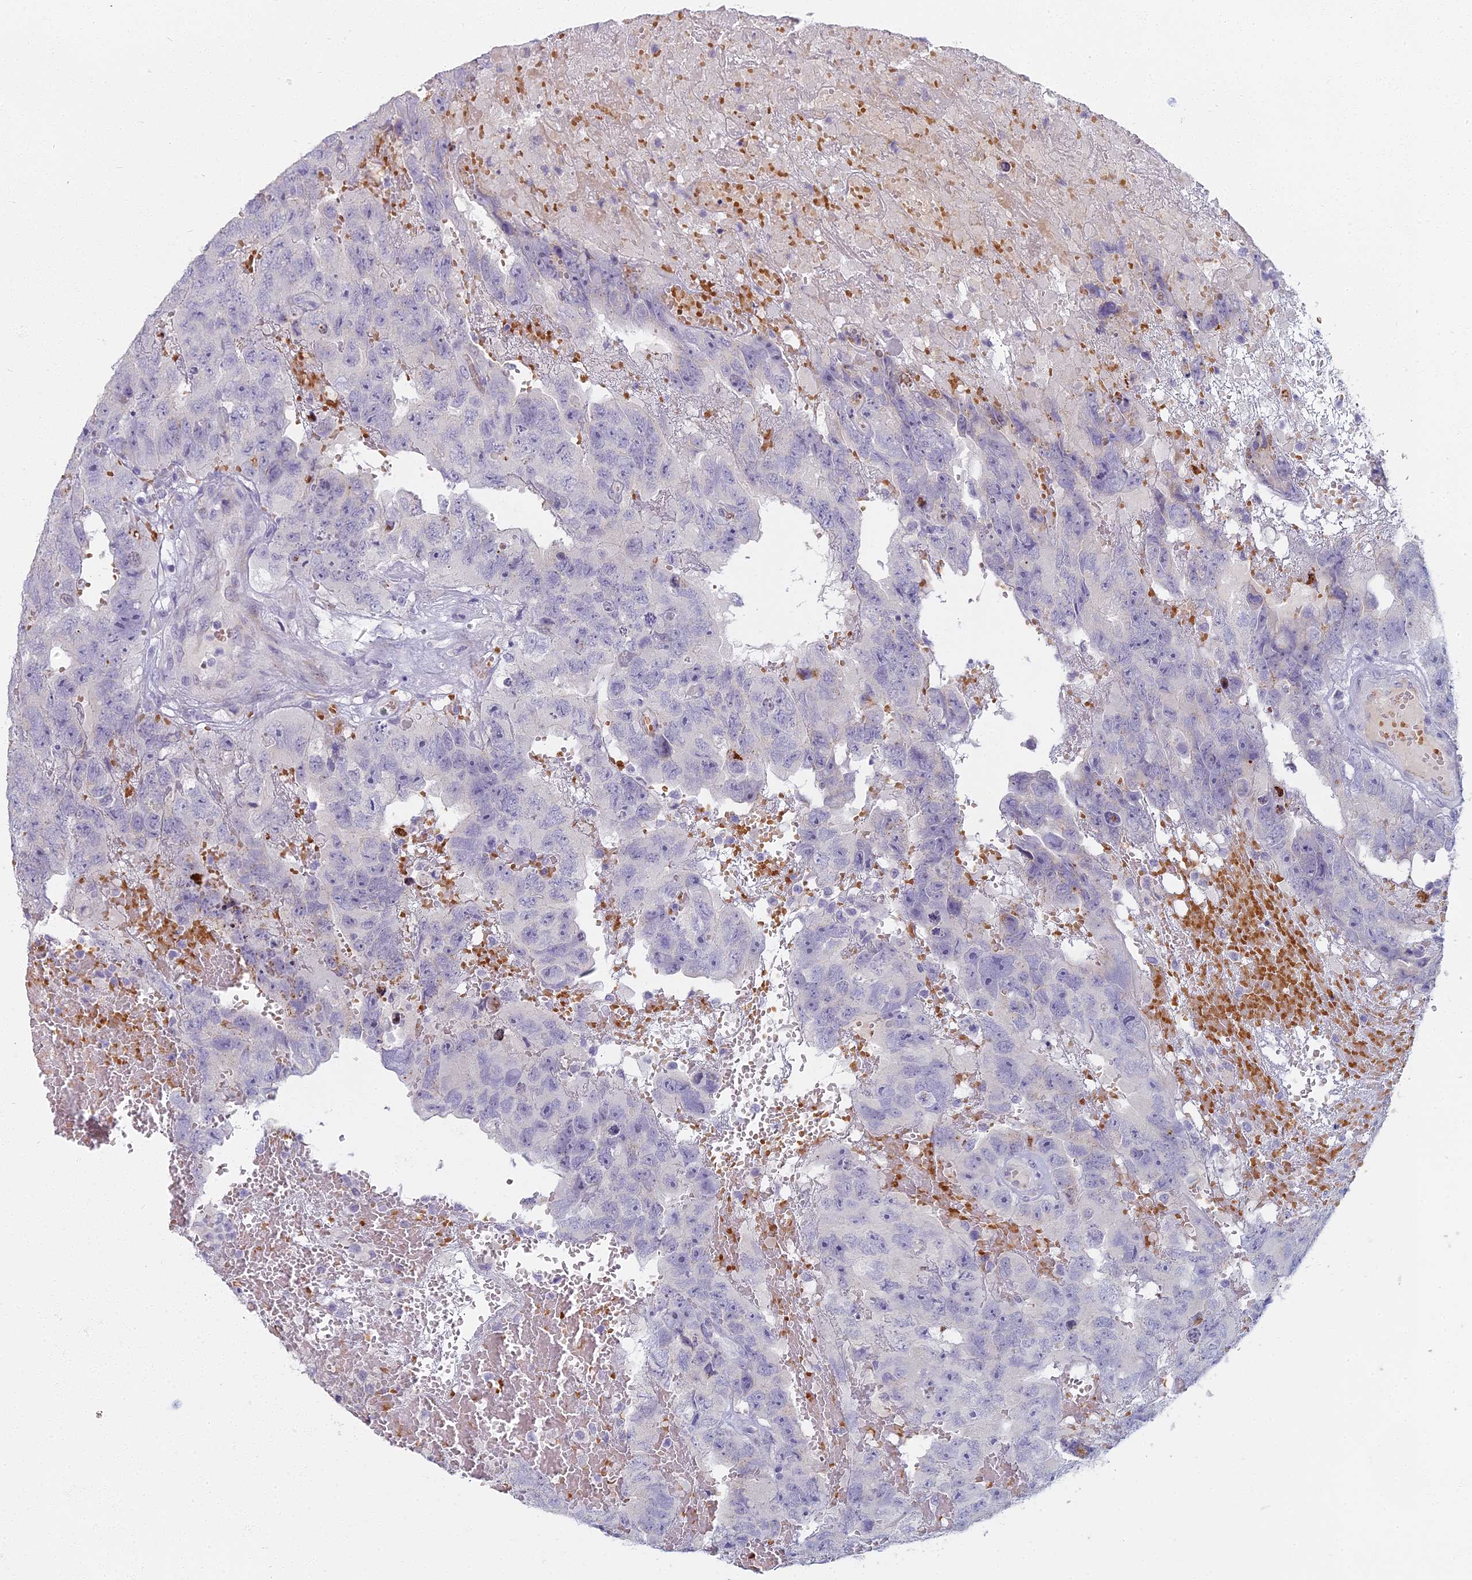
{"staining": {"intensity": "negative", "quantity": "none", "location": "none"}, "tissue": "testis cancer", "cell_type": "Tumor cells", "image_type": "cancer", "snomed": [{"axis": "morphology", "description": "Carcinoma, Embryonal, NOS"}, {"axis": "topography", "description": "Testis"}], "caption": "High magnification brightfield microscopy of testis cancer stained with DAB (3,3'-diaminobenzidine) (brown) and counterstained with hematoxylin (blue): tumor cells show no significant expression.", "gene": "ARL15", "patient": {"sex": "male", "age": 45}}